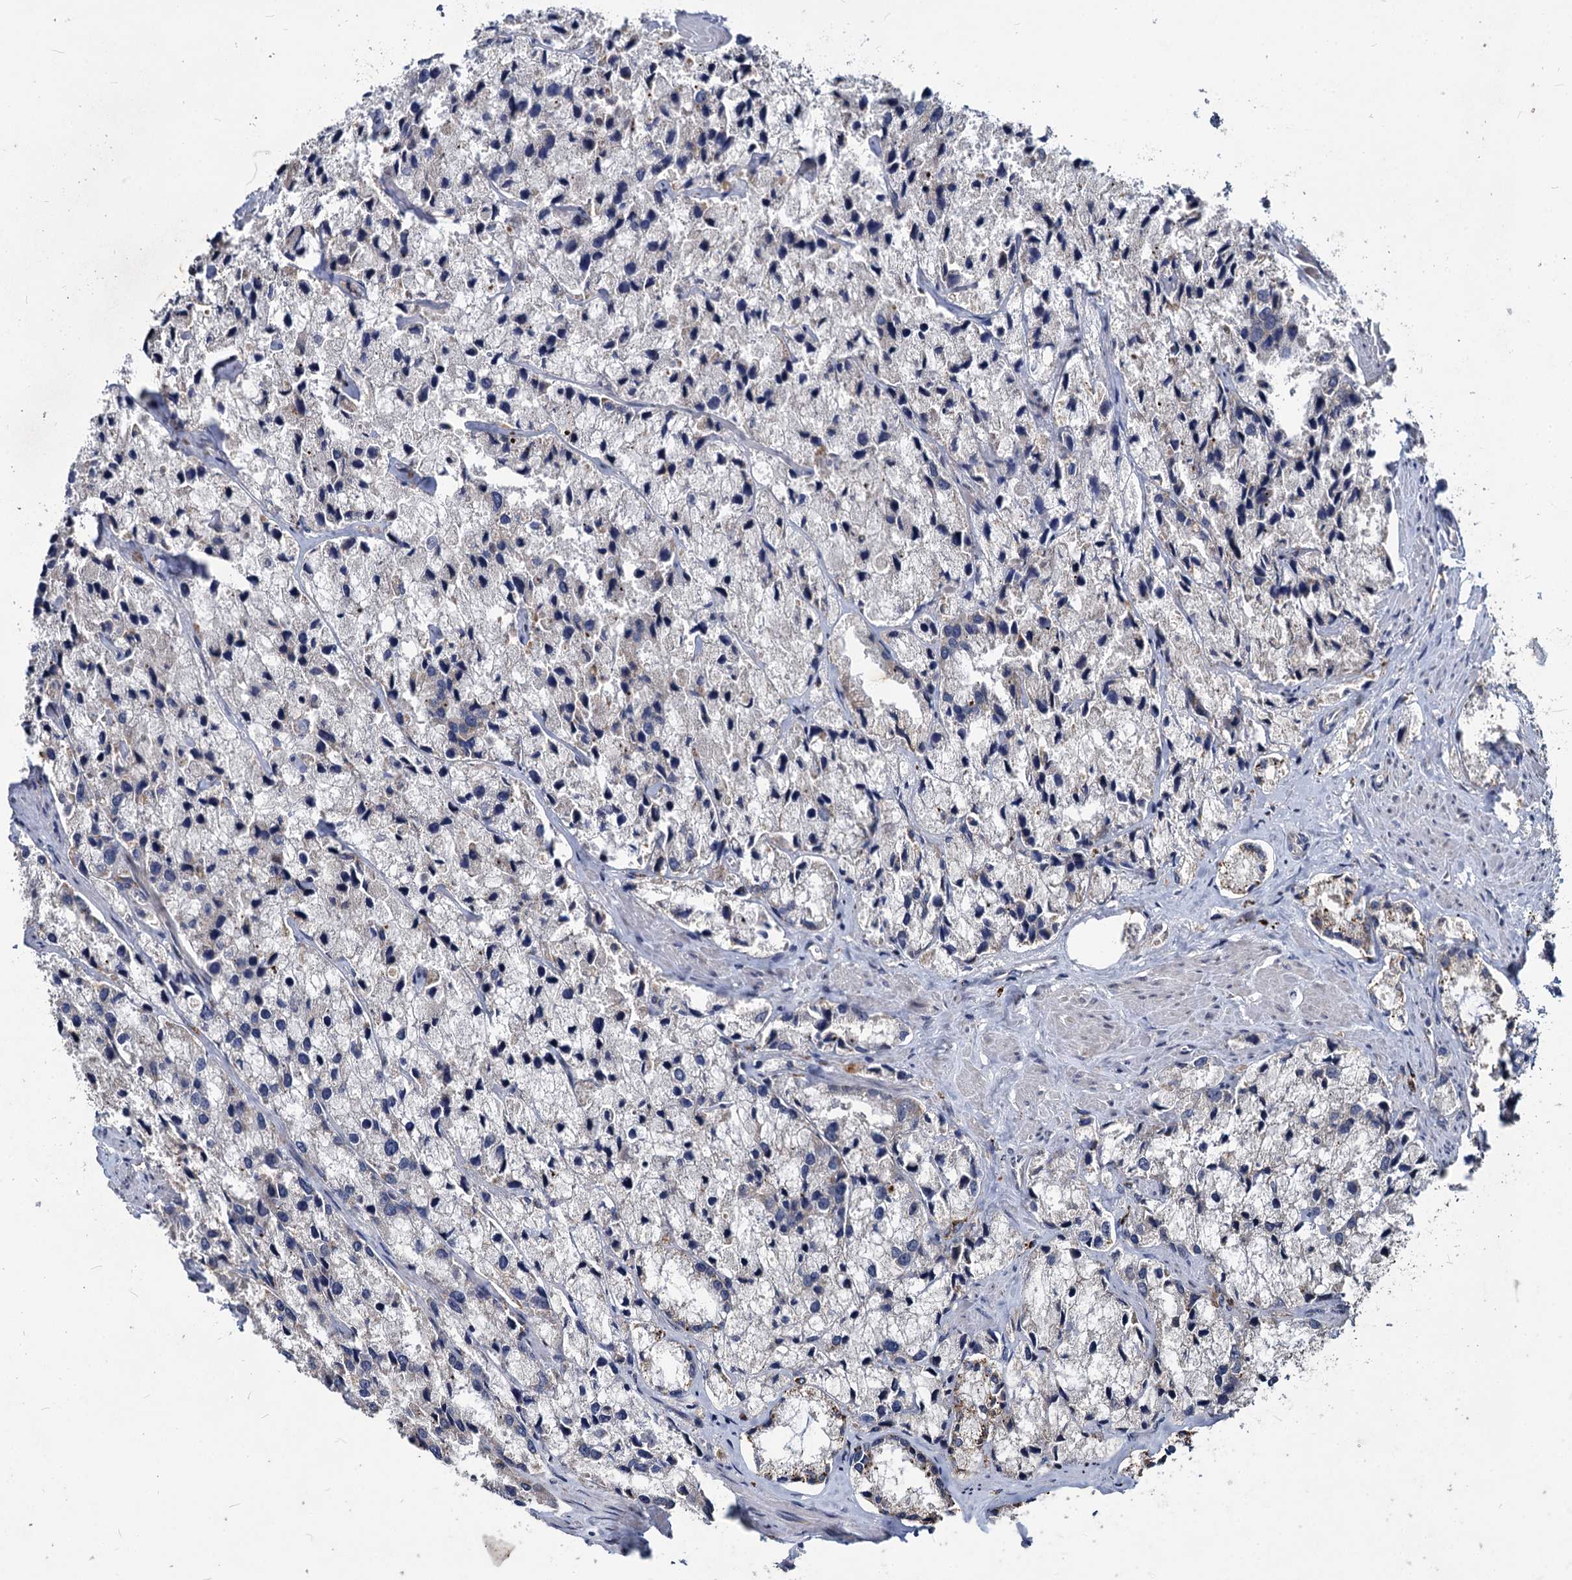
{"staining": {"intensity": "weak", "quantity": "25%-75%", "location": "cytoplasmic/membranous"}, "tissue": "prostate cancer", "cell_type": "Tumor cells", "image_type": "cancer", "snomed": [{"axis": "morphology", "description": "Adenocarcinoma, High grade"}, {"axis": "topography", "description": "Prostate"}], "caption": "Immunohistochemistry (IHC) photomicrograph of adenocarcinoma (high-grade) (prostate) stained for a protein (brown), which reveals low levels of weak cytoplasmic/membranous expression in approximately 25%-75% of tumor cells.", "gene": "C11orf86", "patient": {"sex": "male", "age": 66}}